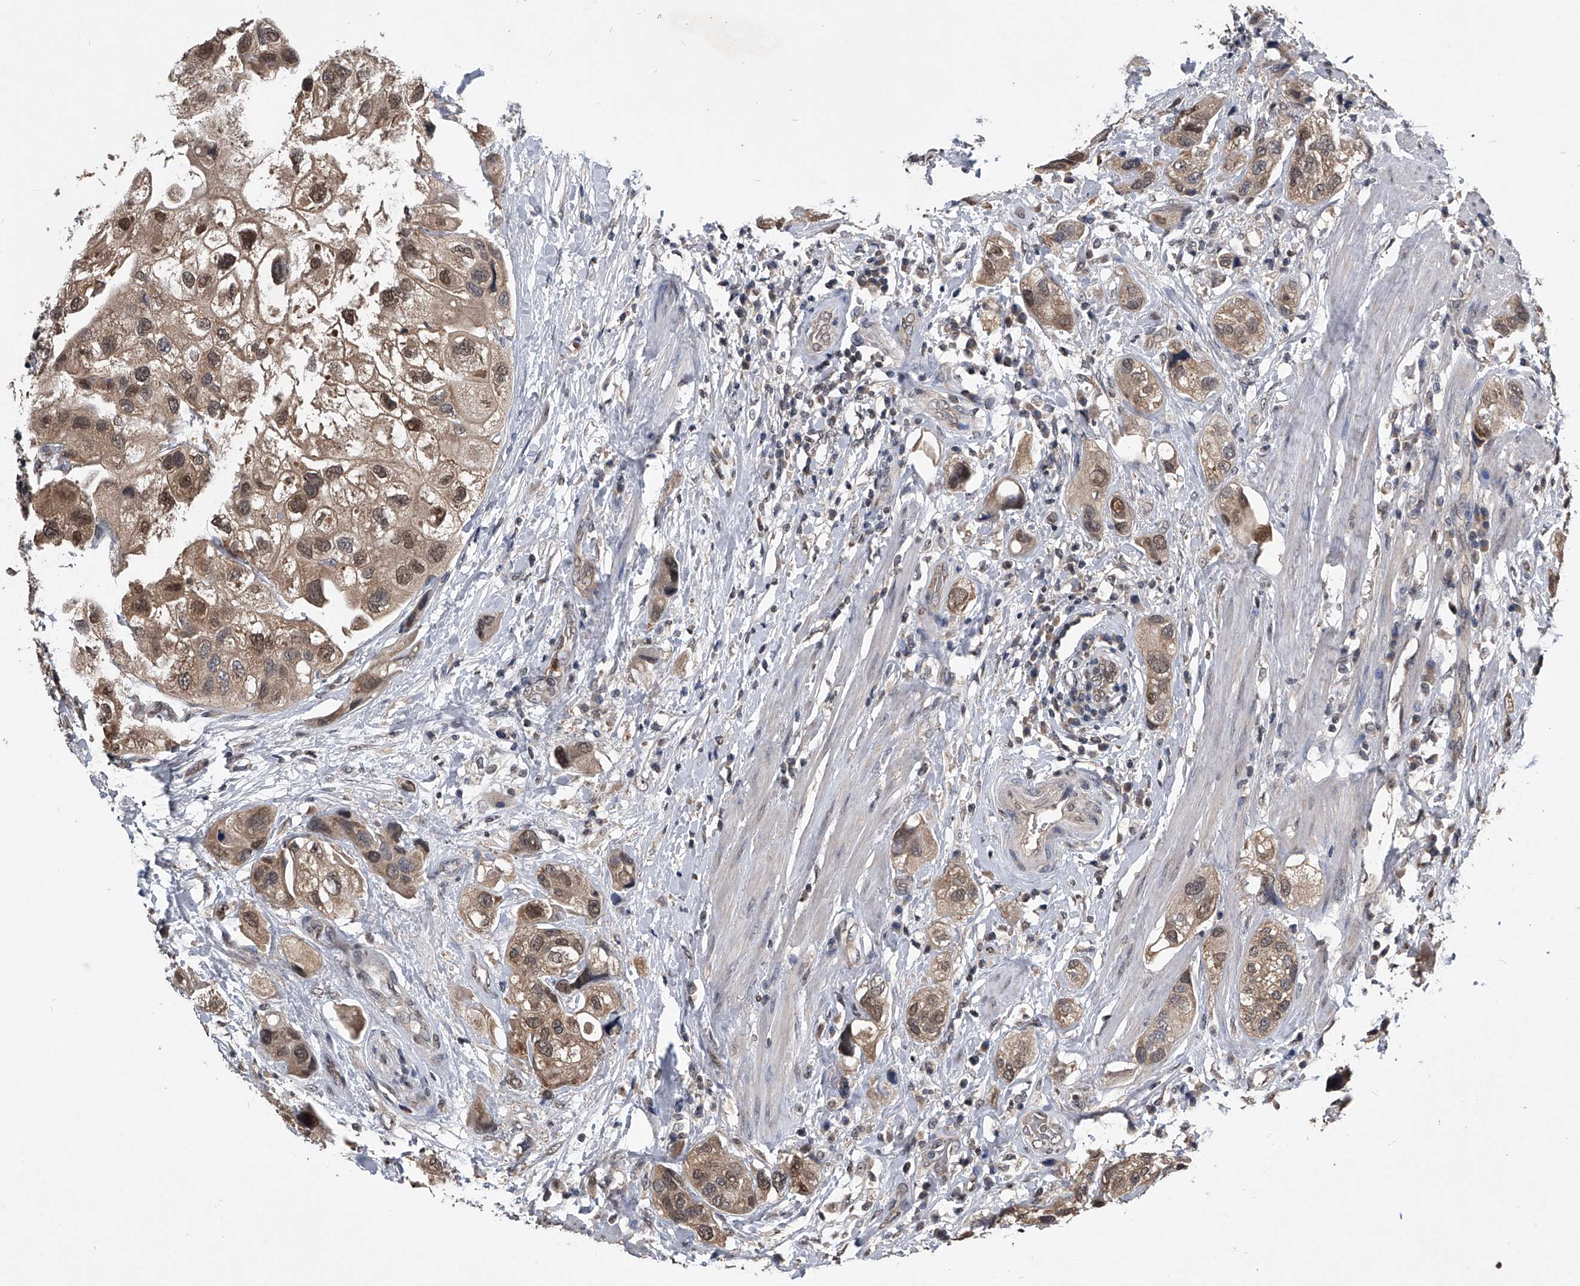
{"staining": {"intensity": "moderate", "quantity": ">75%", "location": "cytoplasmic/membranous,nuclear"}, "tissue": "urothelial cancer", "cell_type": "Tumor cells", "image_type": "cancer", "snomed": [{"axis": "morphology", "description": "Urothelial carcinoma, High grade"}, {"axis": "topography", "description": "Urinary bladder"}], "caption": "Immunohistochemistry of urothelial carcinoma (high-grade) shows medium levels of moderate cytoplasmic/membranous and nuclear staining in approximately >75% of tumor cells.", "gene": "TSNAX", "patient": {"sex": "female", "age": 64}}